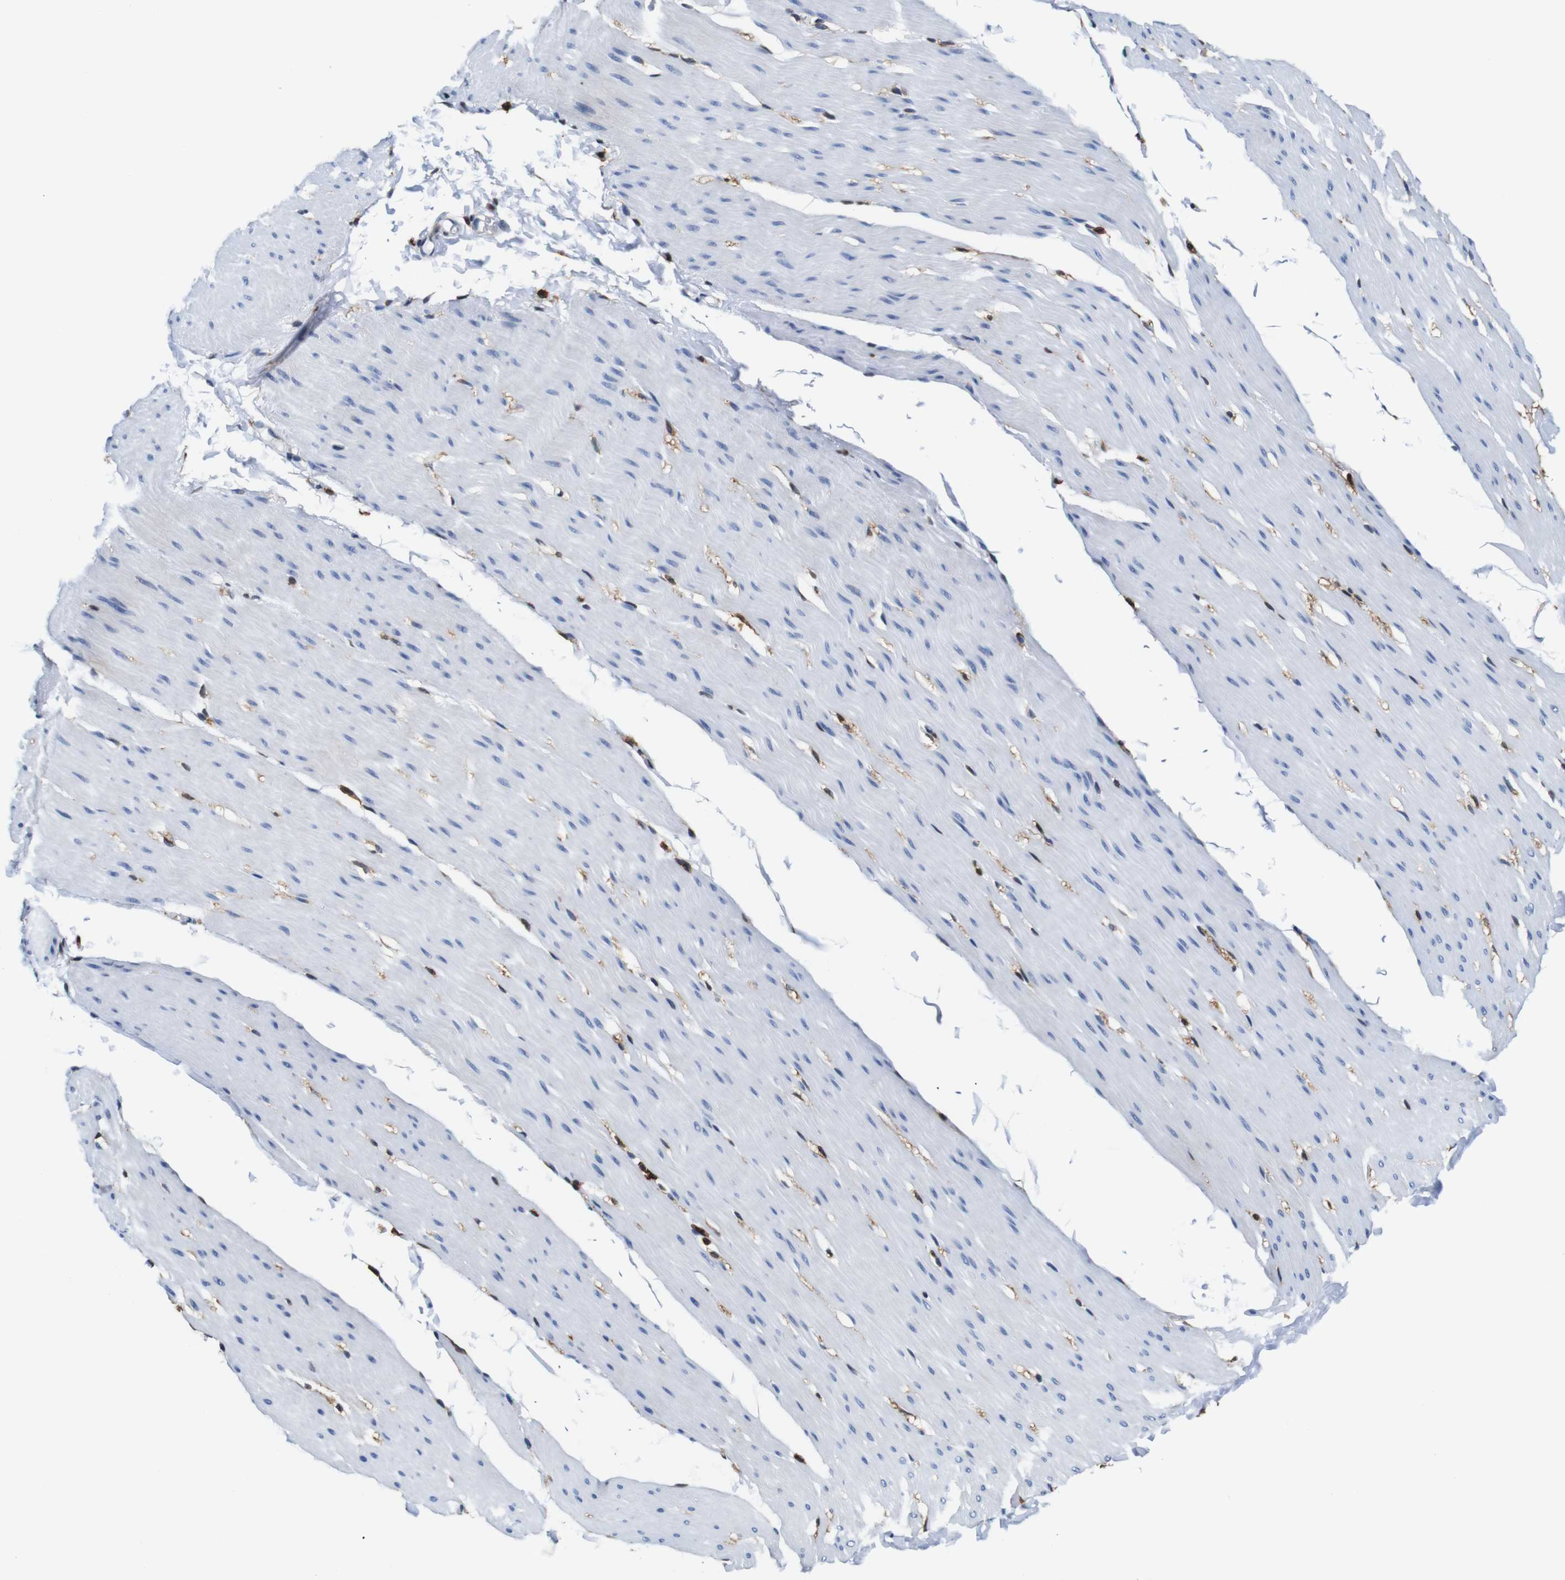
{"staining": {"intensity": "negative", "quantity": "none", "location": "none"}, "tissue": "smooth muscle", "cell_type": "Smooth muscle cells", "image_type": "normal", "snomed": [{"axis": "morphology", "description": "Normal tissue, NOS"}, {"axis": "topography", "description": "Smooth muscle"}, {"axis": "topography", "description": "Colon"}], "caption": "This is a histopathology image of immunohistochemistry staining of unremarkable smooth muscle, which shows no expression in smooth muscle cells.", "gene": "ANXA1", "patient": {"sex": "male", "age": 67}}